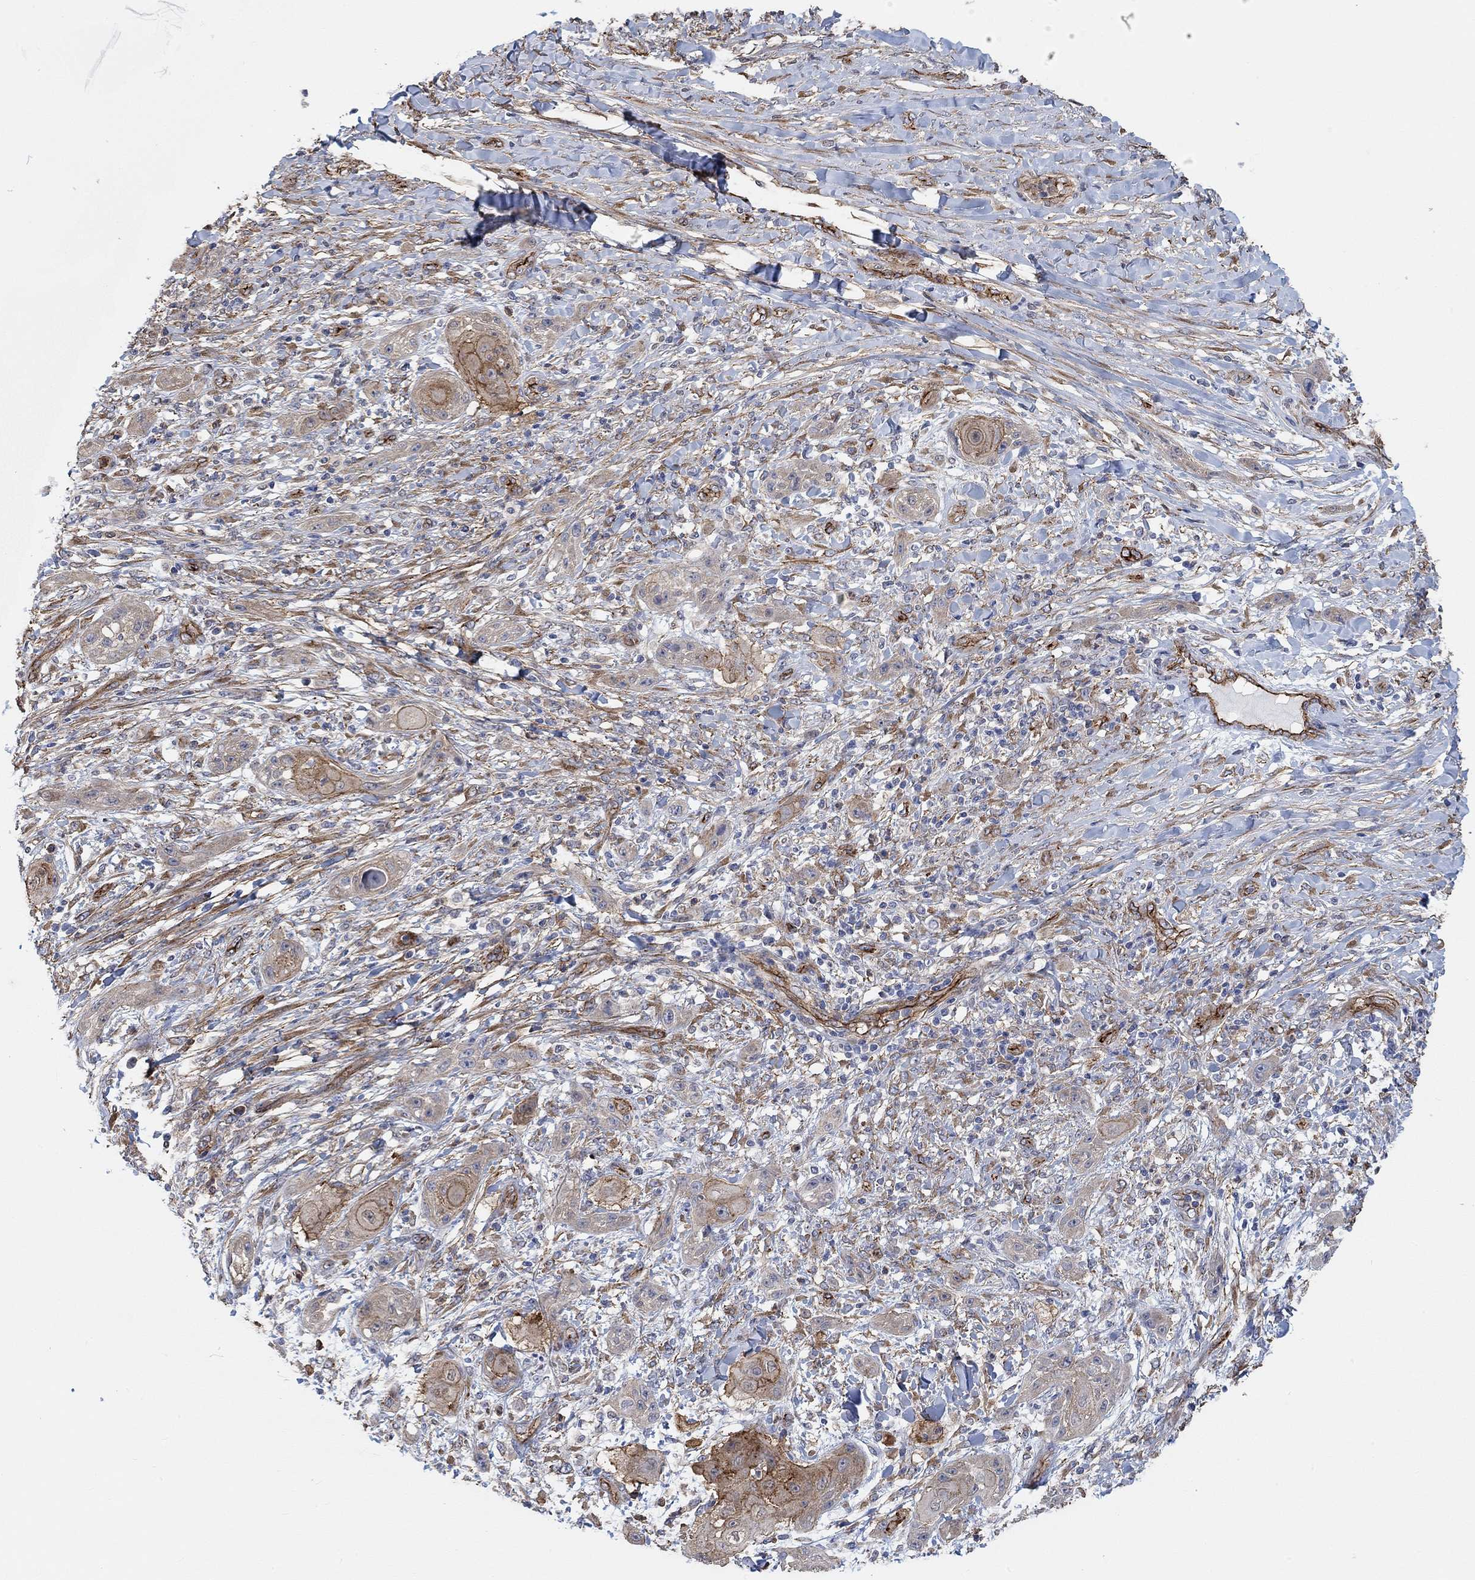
{"staining": {"intensity": "moderate", "quantity": "<25%", "location": "cytoplasmic/membranous"}, "tissue": "skin cancer", "cell_type": "Tumor cells", "image_type": "cancer", "snomed": [{"axis": "morphology", "description": "Squamous cell carcinoma, NOS"}, {"axis": "topography", "description": "Skin"}], "caption": "The micrograph shows immunohistochemical staining of skin squamous cell carcinoma. There is moderate cytoplasmic/membranous positivity is seen in about <25% of tumor cells.", "gene": "SYT16", "patient": {"sex": "male", "age": 62}}